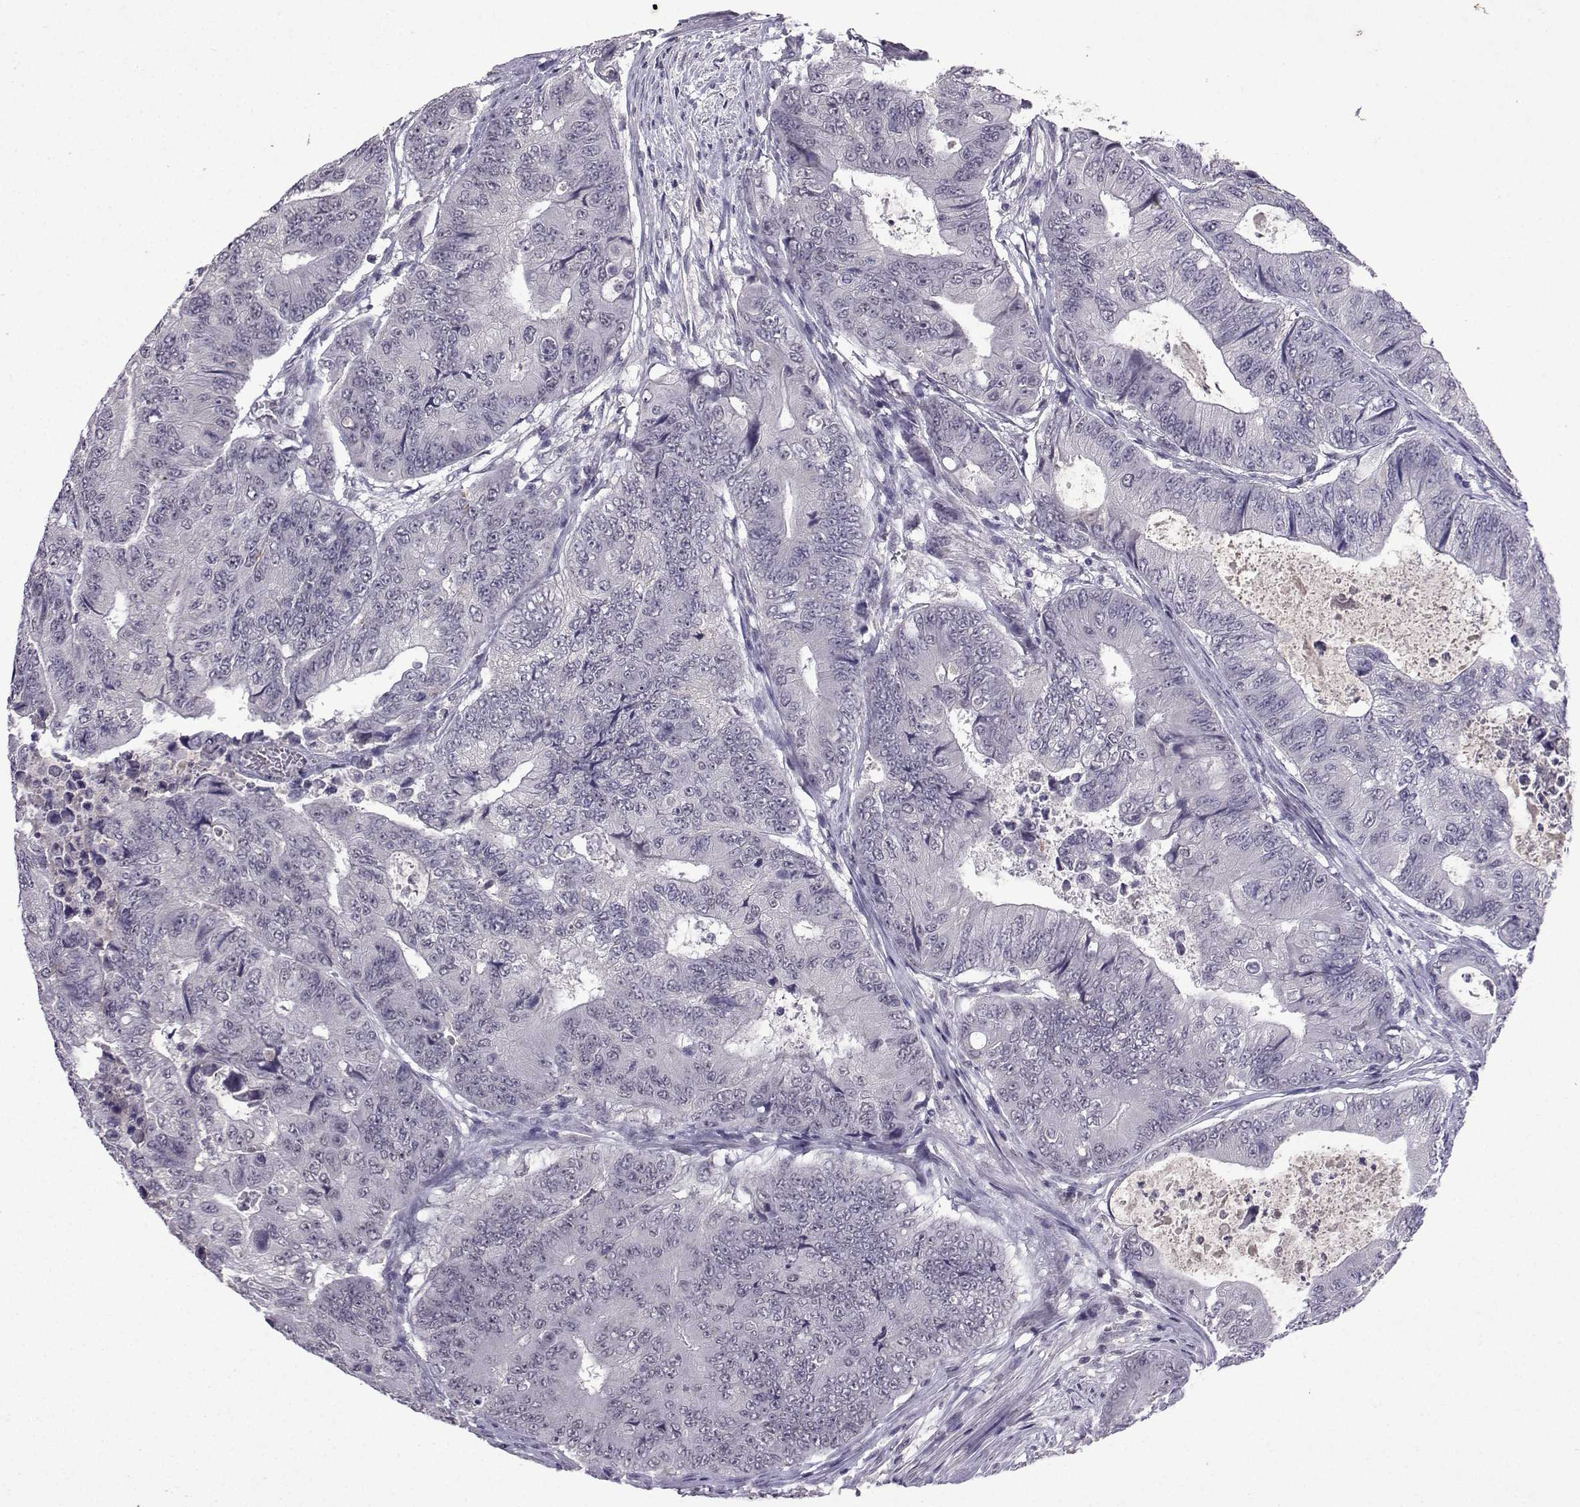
{"staining": {"intensity": "negative", "quantity": "none", "location": "none"}, "tissue": "colorectal cancer", "cell_type": "Tumor cells", "image_type": "cancer", "snomed": [{"axis": "morphology", "description": "Adenocarcinoma, NOS"}, {"axis": "topography", "description": "Colon"}], "caption": "Immunohistochemistry (IHC) photomicrograph of neoplastic tissue: human colorectal cancer stained with DAB shows no significant protein expression in tumor cells.", "gene": "CCL28", "patient": {"sex": "female", "age": 48}}